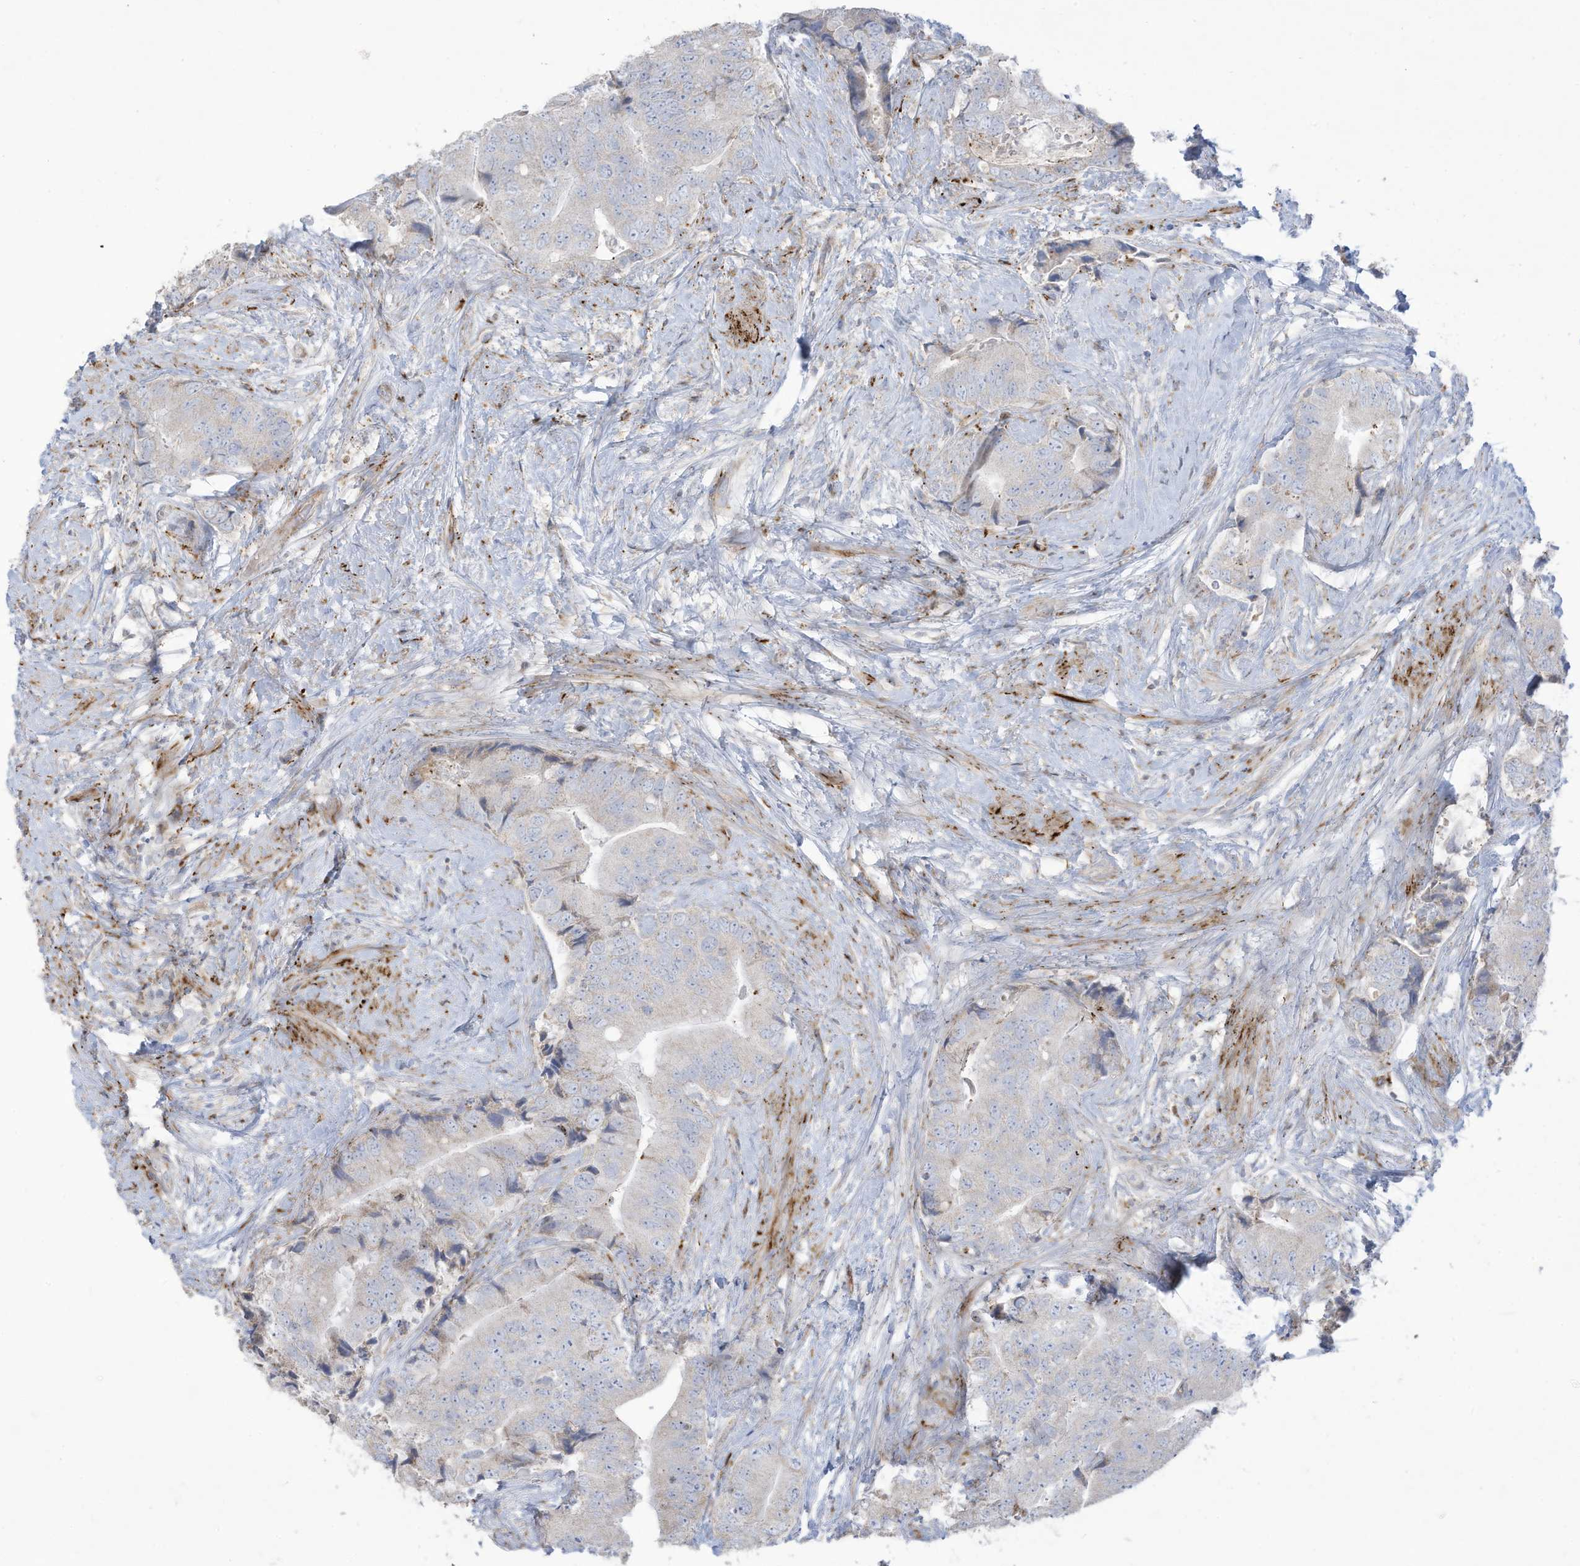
{"staining": {"intensity": "negative", "quantity": "none", "location": "none"}, "tissue": "prostate cancer", "cell_type": "Tumor cells", "image_type": "cancer", "snomed": [{"axis": "morphology", "description": "Adenocarcinoma, High grade"}, {"axis": "topography", "description": "Prostate"}], "caption": "The photomicrograph demonstrates no staining of tumor cells in prostate cancer (high-grade adenocarcinoma).", "gene": "THNSL2", "patient": {"sex": "male", "age": 70}}